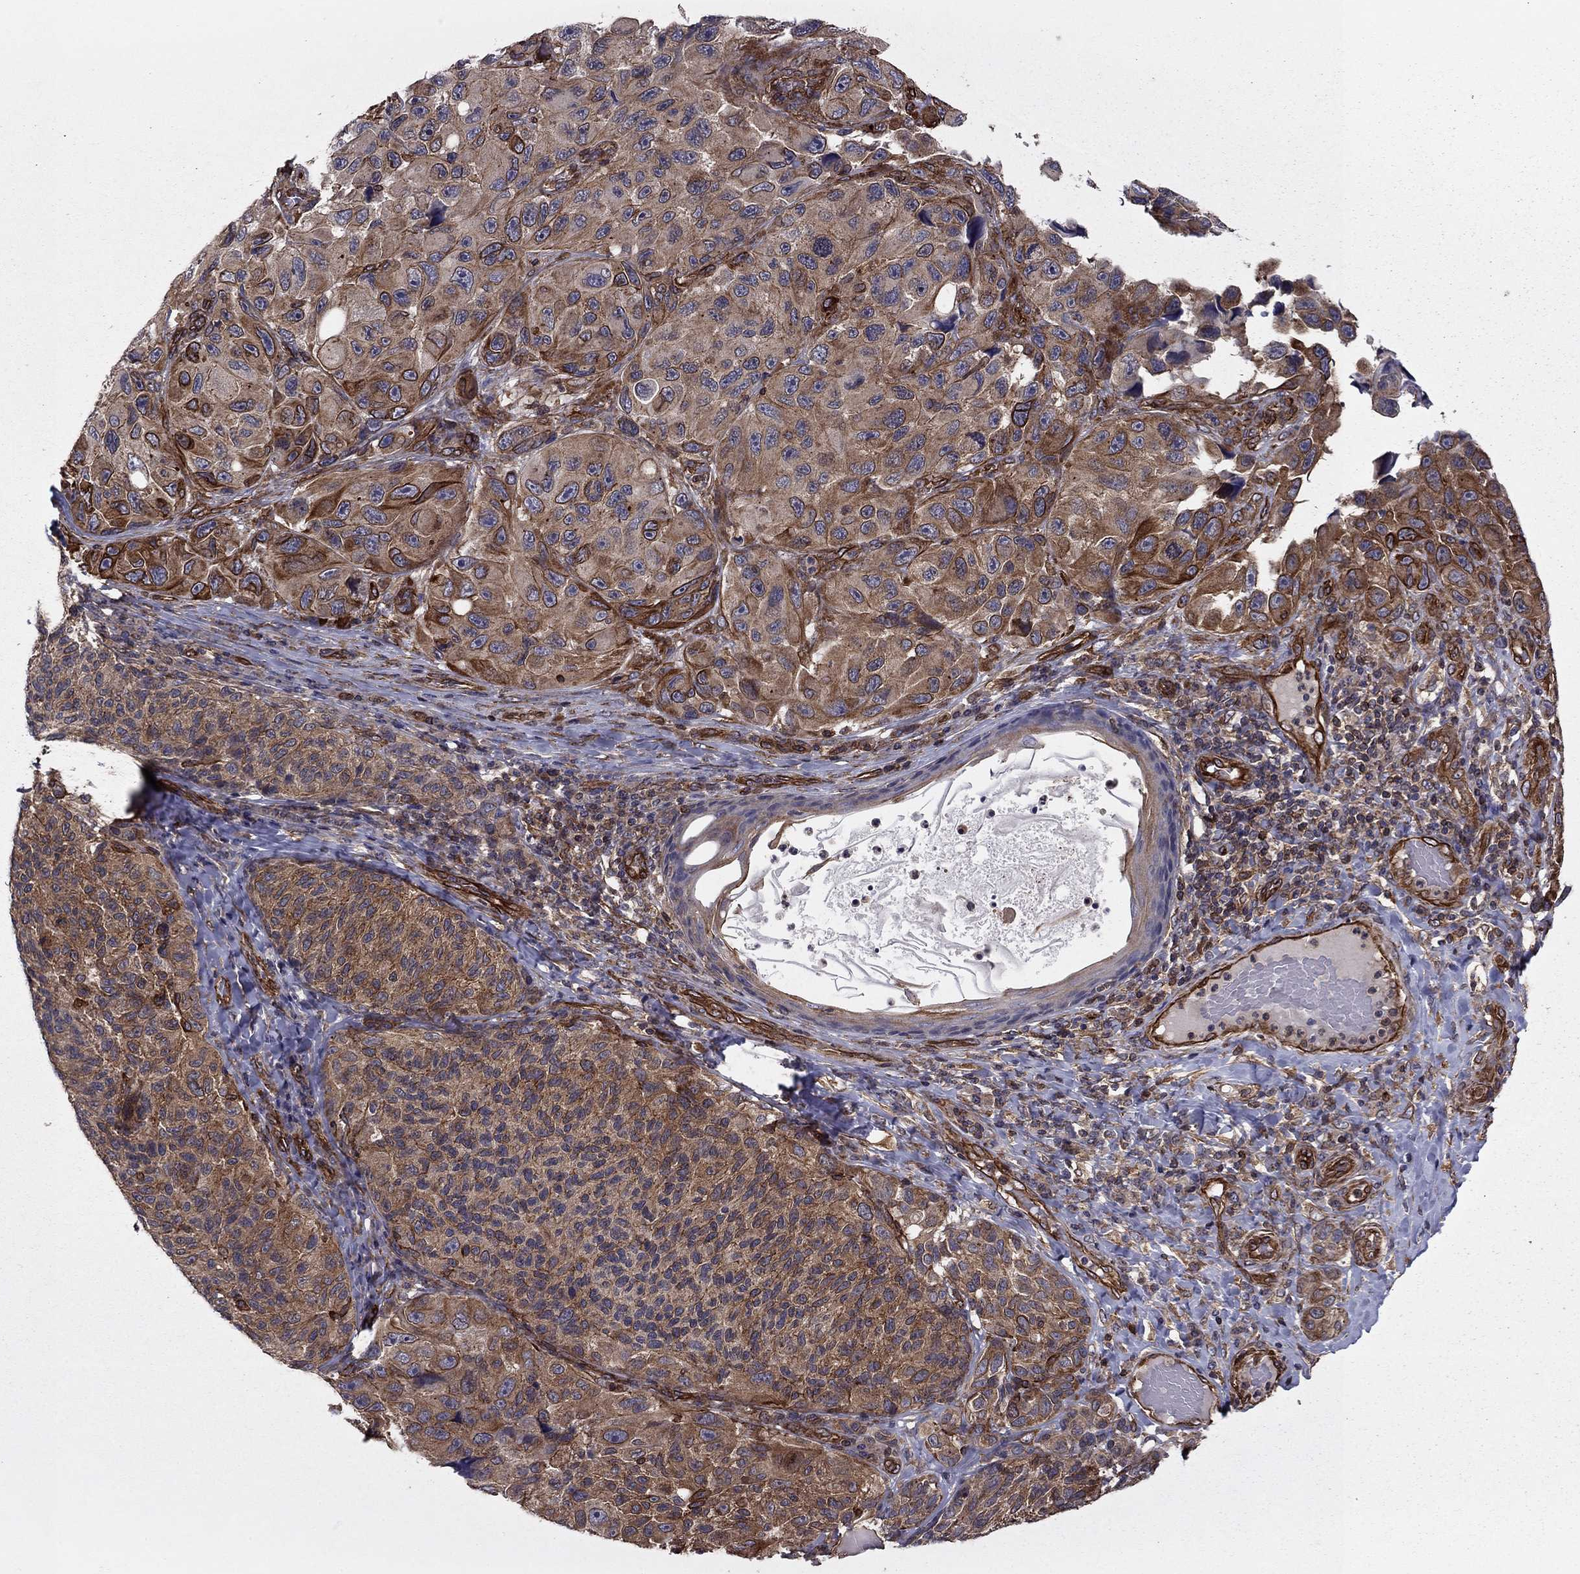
{"staining": {"intensity": "strong", "quantity": "<25%", "location": "cytoplasmic/membranous"}, "tissue": "melanoma", "cell_type": "Tumor cells", "image_type": "cancer", "snomed": [{"axis": "morphology", "description": "Malignant melanoma, NOS"}, {"axis": "topography", "description": "Skin"}], "caption": "Melanoma stained with immunohistochemistry (IHC) reveals strong cytoplasmic/membranous expression in approximately <25% of tumor cells.", "gene": "SHMT1", "patient": {"sex": "female", "age": 73}}